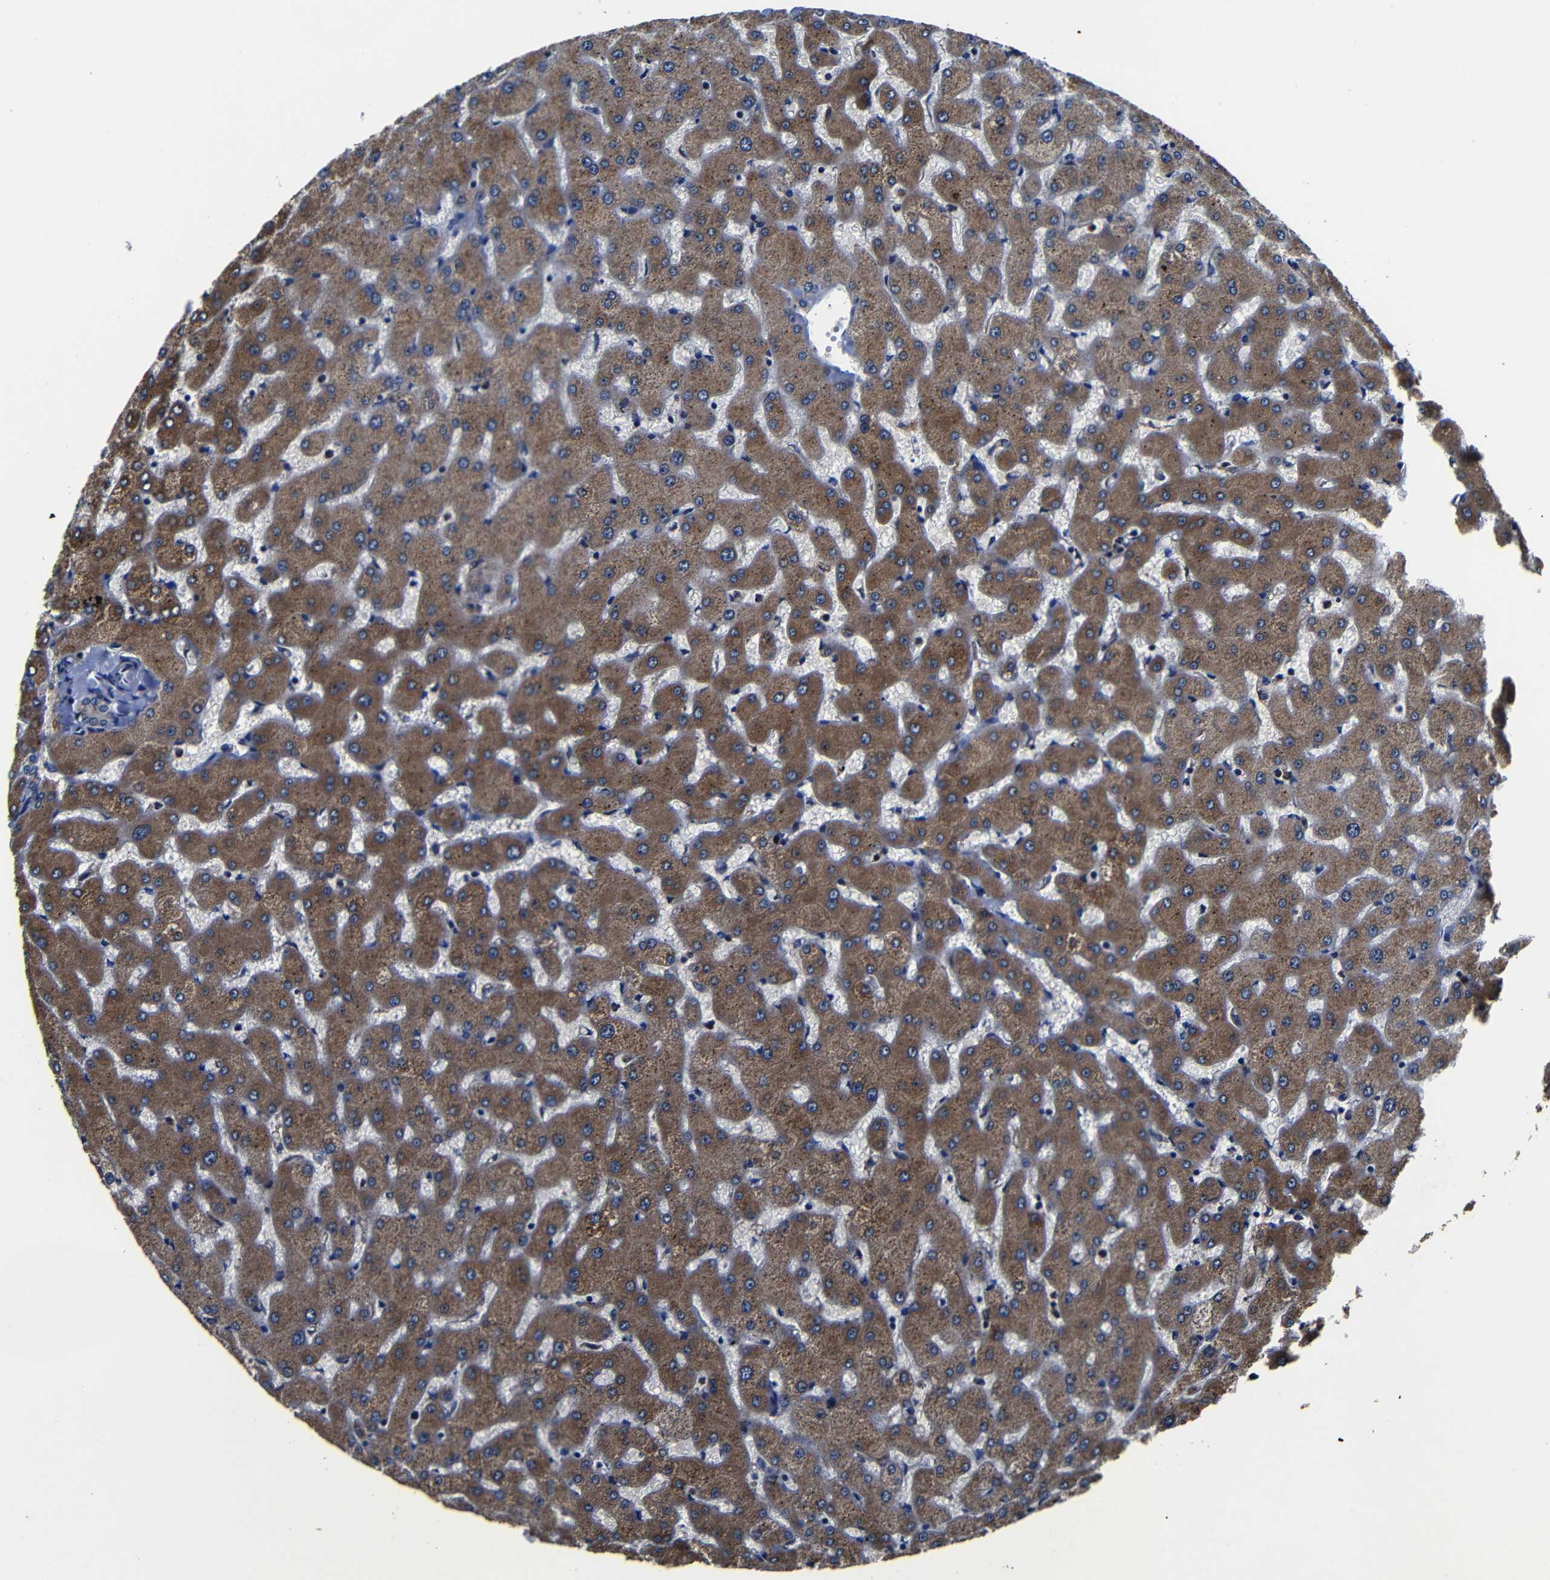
{"staining": {"intensity": "weak", "quantity": "25%-75%", "location": "cytoplasmic/membranous"}, "tissue": "liver", "cell_type": "Cholangiocytes", "image_type": "normal", "snomed": [{"axis": "morphology", "description": "Normal tissue, NOS"}, {"axis": "topography", "description": "Liver"}], "caption": "The photomicrograph reveals immunohistochemical staining of benign liver. There is weak cytoplasmic/membranous expression is appreciated in approximately 25%-75% of cholangiocytes.", "gene": "SCN9A", "patient": {"sex": "female", "age": 63}}